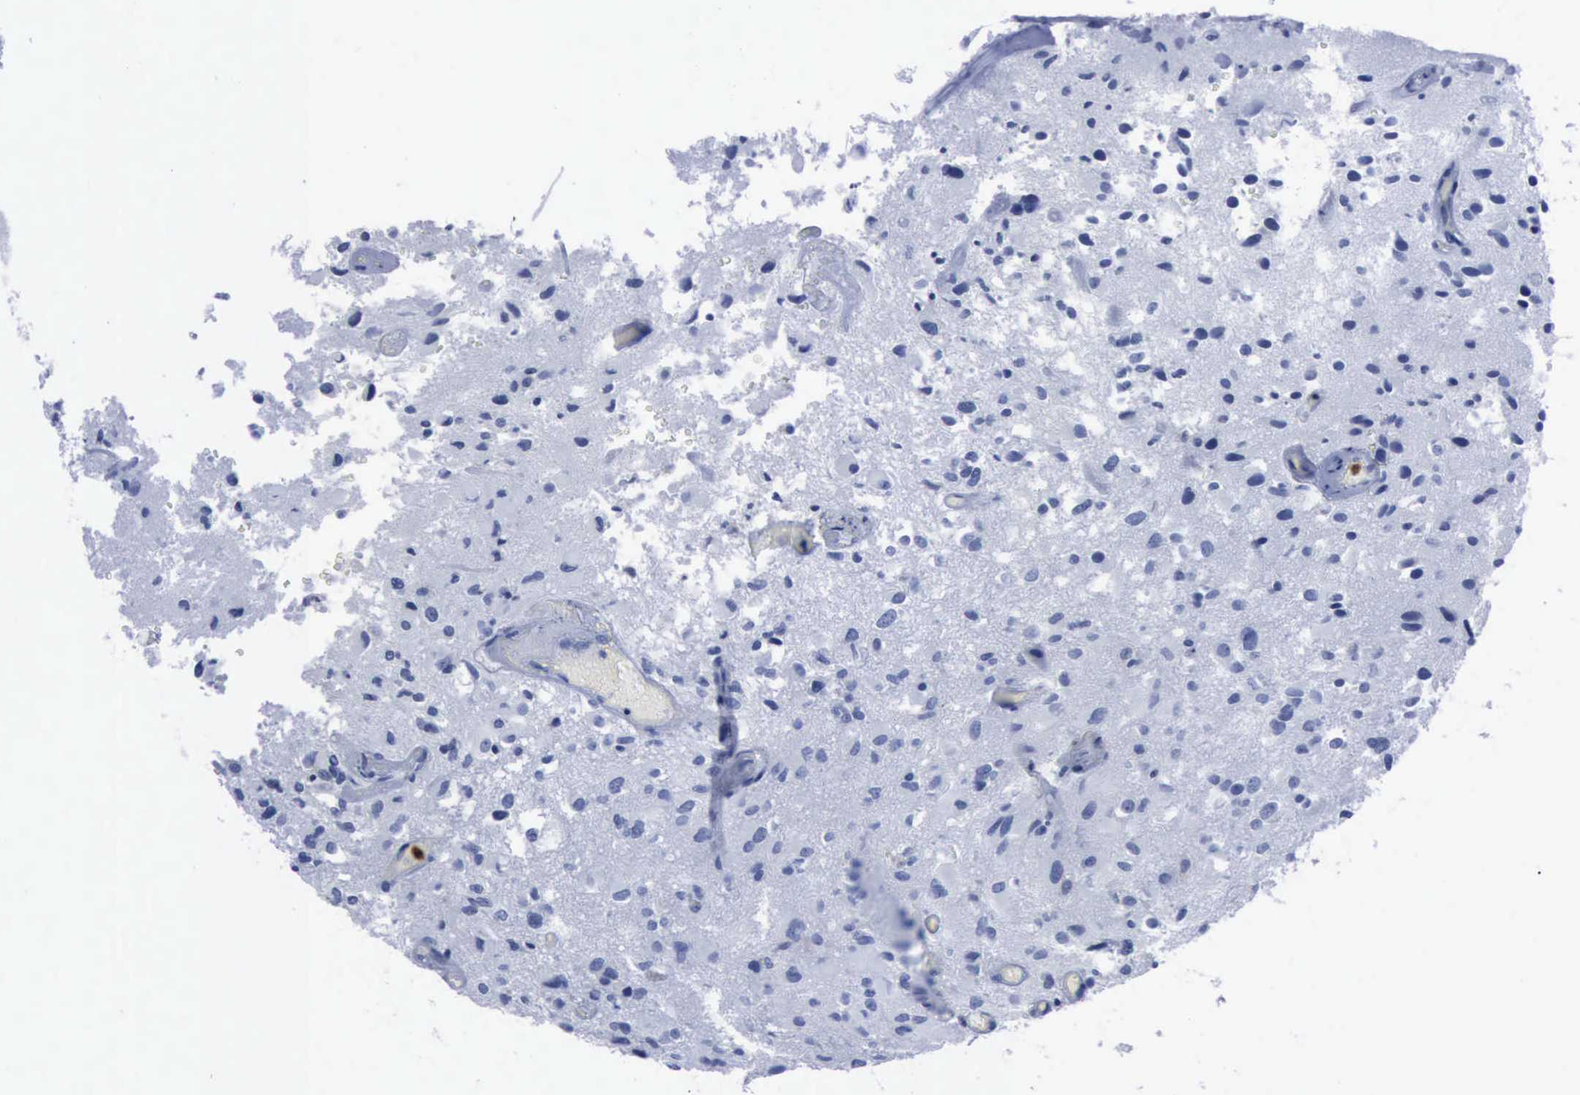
{"staining": {"intensity": "negative", "quantity": "none", "location": "none"}, "tissue": "glioma", "cell_type": "Tumor cells", "image_type": "cancer", "snomed": [{"axis": "morphology", "description": "Glioma, malignant, High grade"}, {"axis": "topography", "description": "Brain"}], "caption": "An image of human high-grade glioma (malignant) is negative for staining in tumor cells.", "gene": "CSTA", "patient": {"sex": "male", "age": 69}}